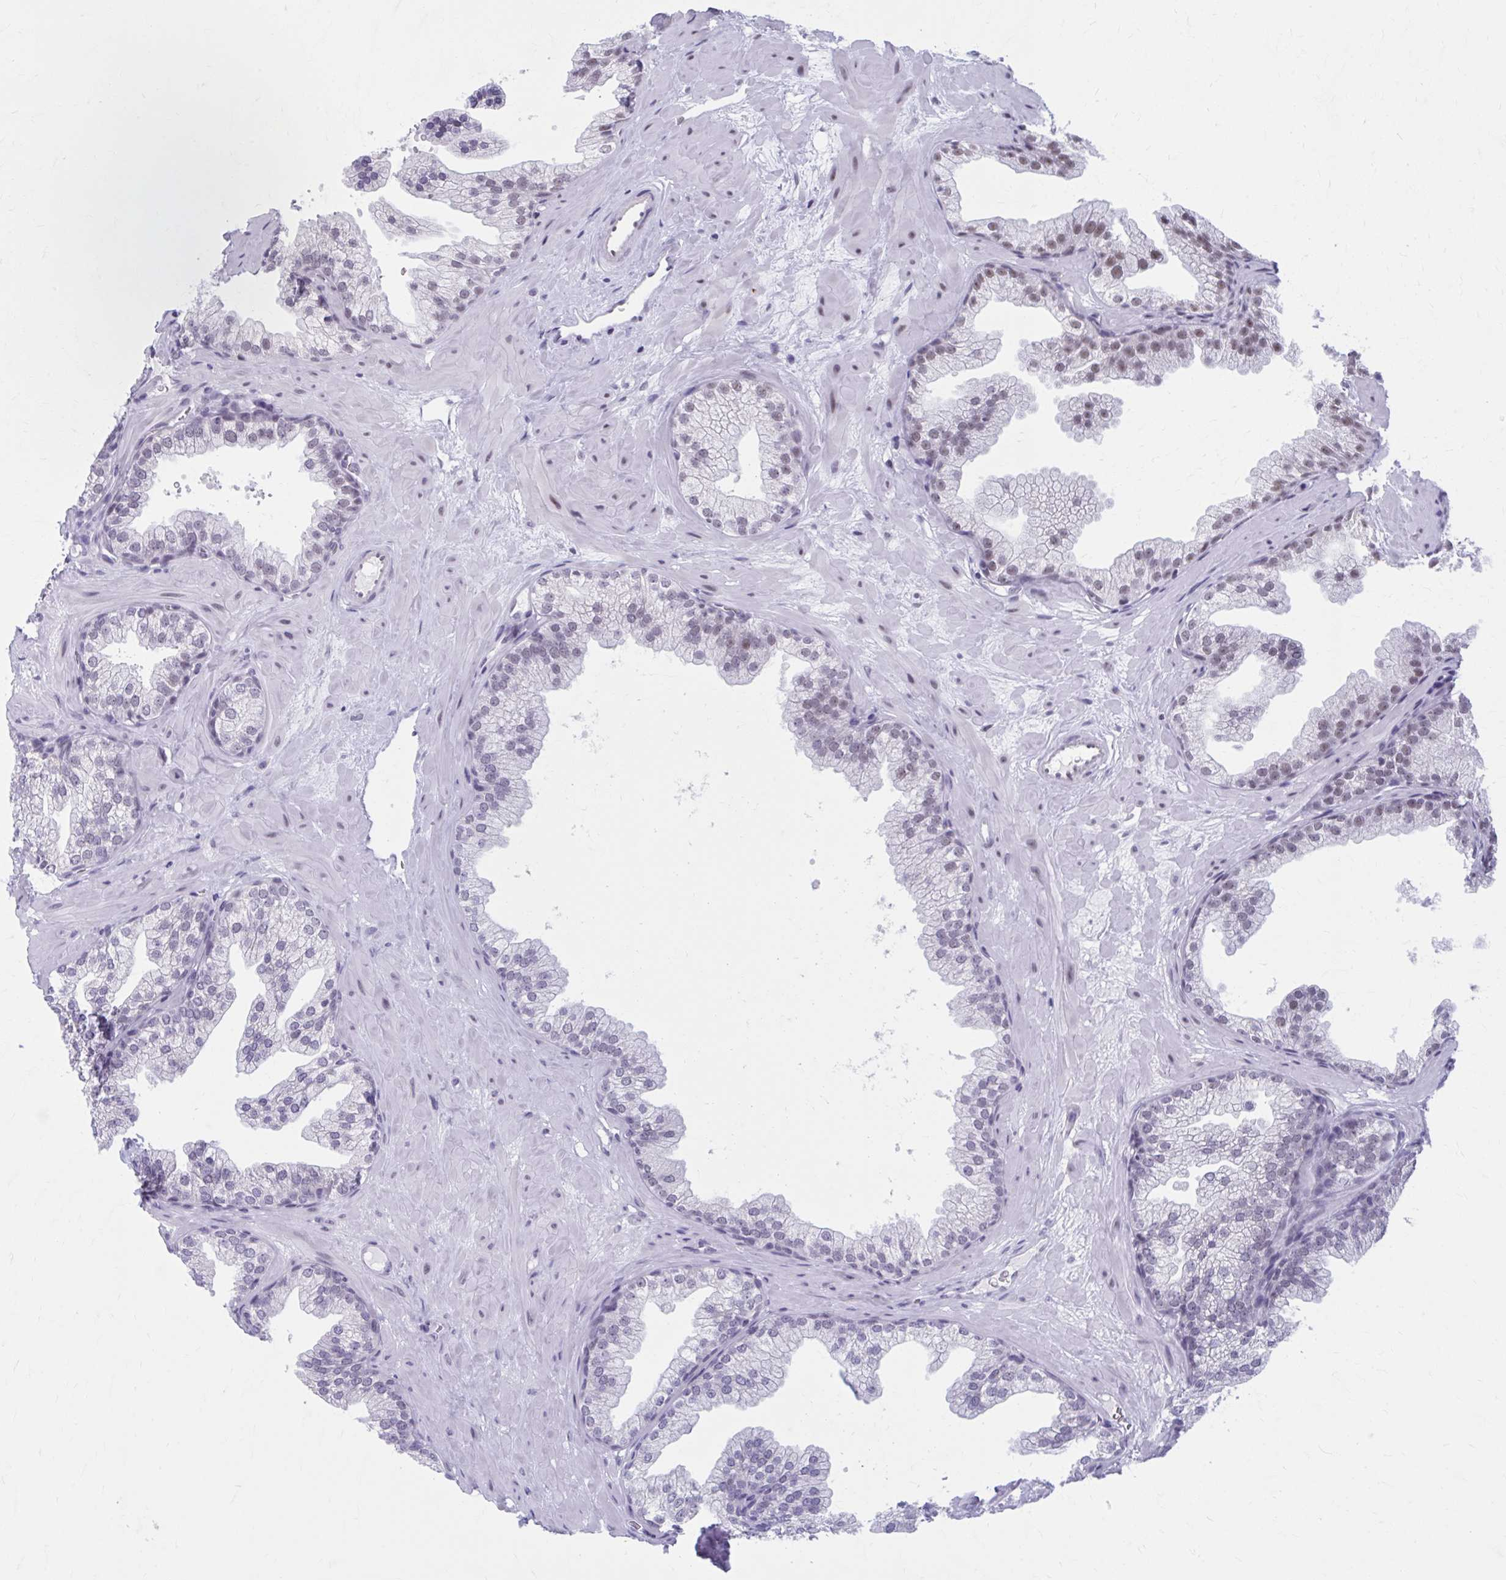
{"staining": {"intensity": "moderate", "quantity": "<25%", "location": "nuclear"}, "tissue": "prostate", "cell_type": "Glandular cells", "image_type": "normal", "snomed": [{"axis": "morphology", "description": "Normal tissue, NOS"}, {"axis": "topography", "description": "Prostate"}], "caption": "A brown stain shows moderate nuclear positivity of a protein in glandular cells of unremarkable human prostate.", "gene": "CCDC105", "patient": {"sex": "male", "age": 37}}